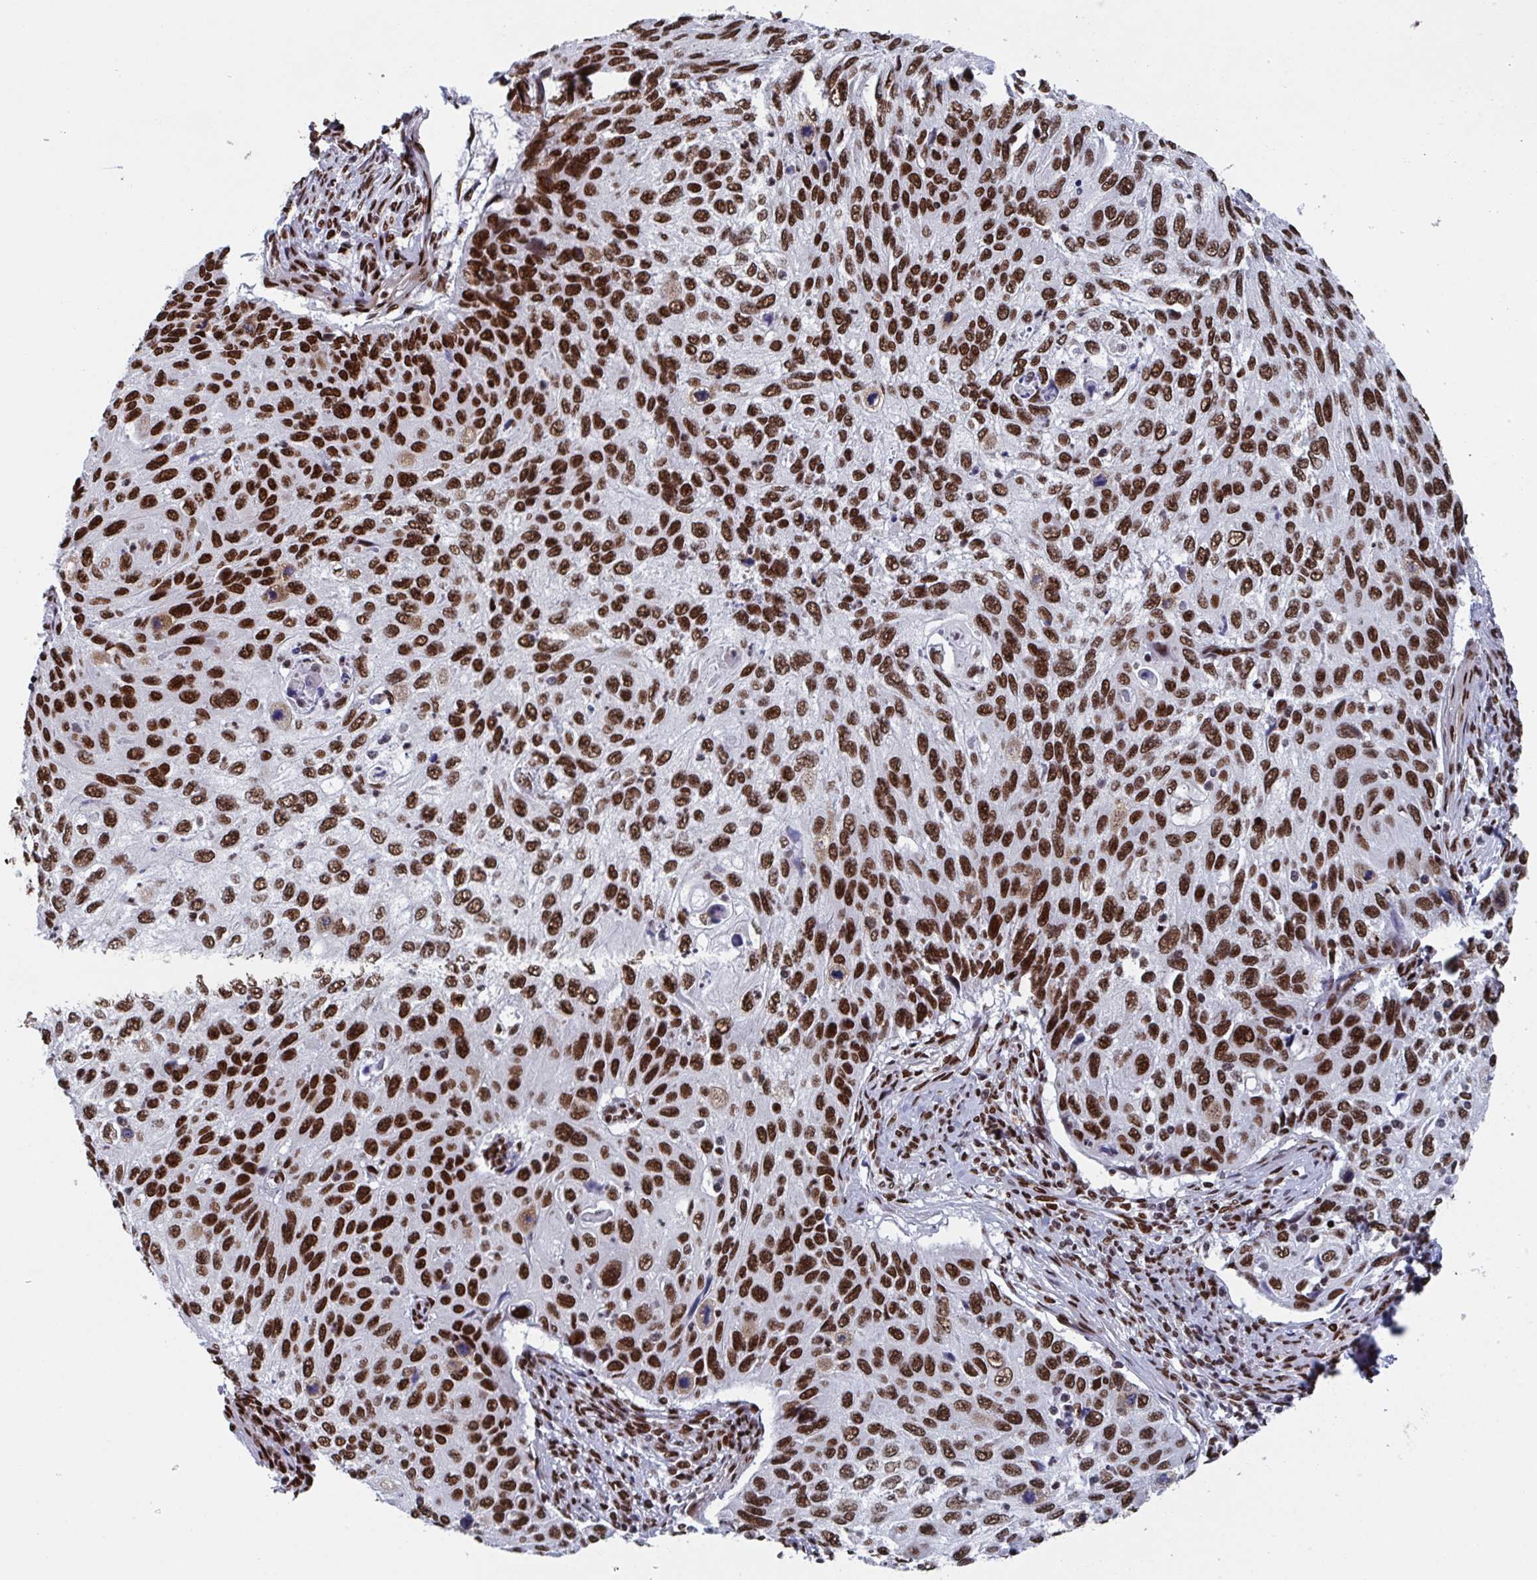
{"staining": {"intensity": "strong", "quantity": ">75%", "location": "nuclear"}, "tissue": "cervical cancer", "cell_type": "Tumor cells", "image_type": "cancer", "snomed": [{"axis": "morphology", "description": "Squamous cell carcinoma, NOS"}, {"axis": "topography", "description": "Cervix"}], "caption": "An immunohistochemistry image of tumor tissue is shown. Protein staining in brown highlights strong nuclear positivity in cervical cancer (squamous cell carcinoma) within tumor cells.", "gene": "ZNF607", "patient": {"sex": "female", "age": 70}}